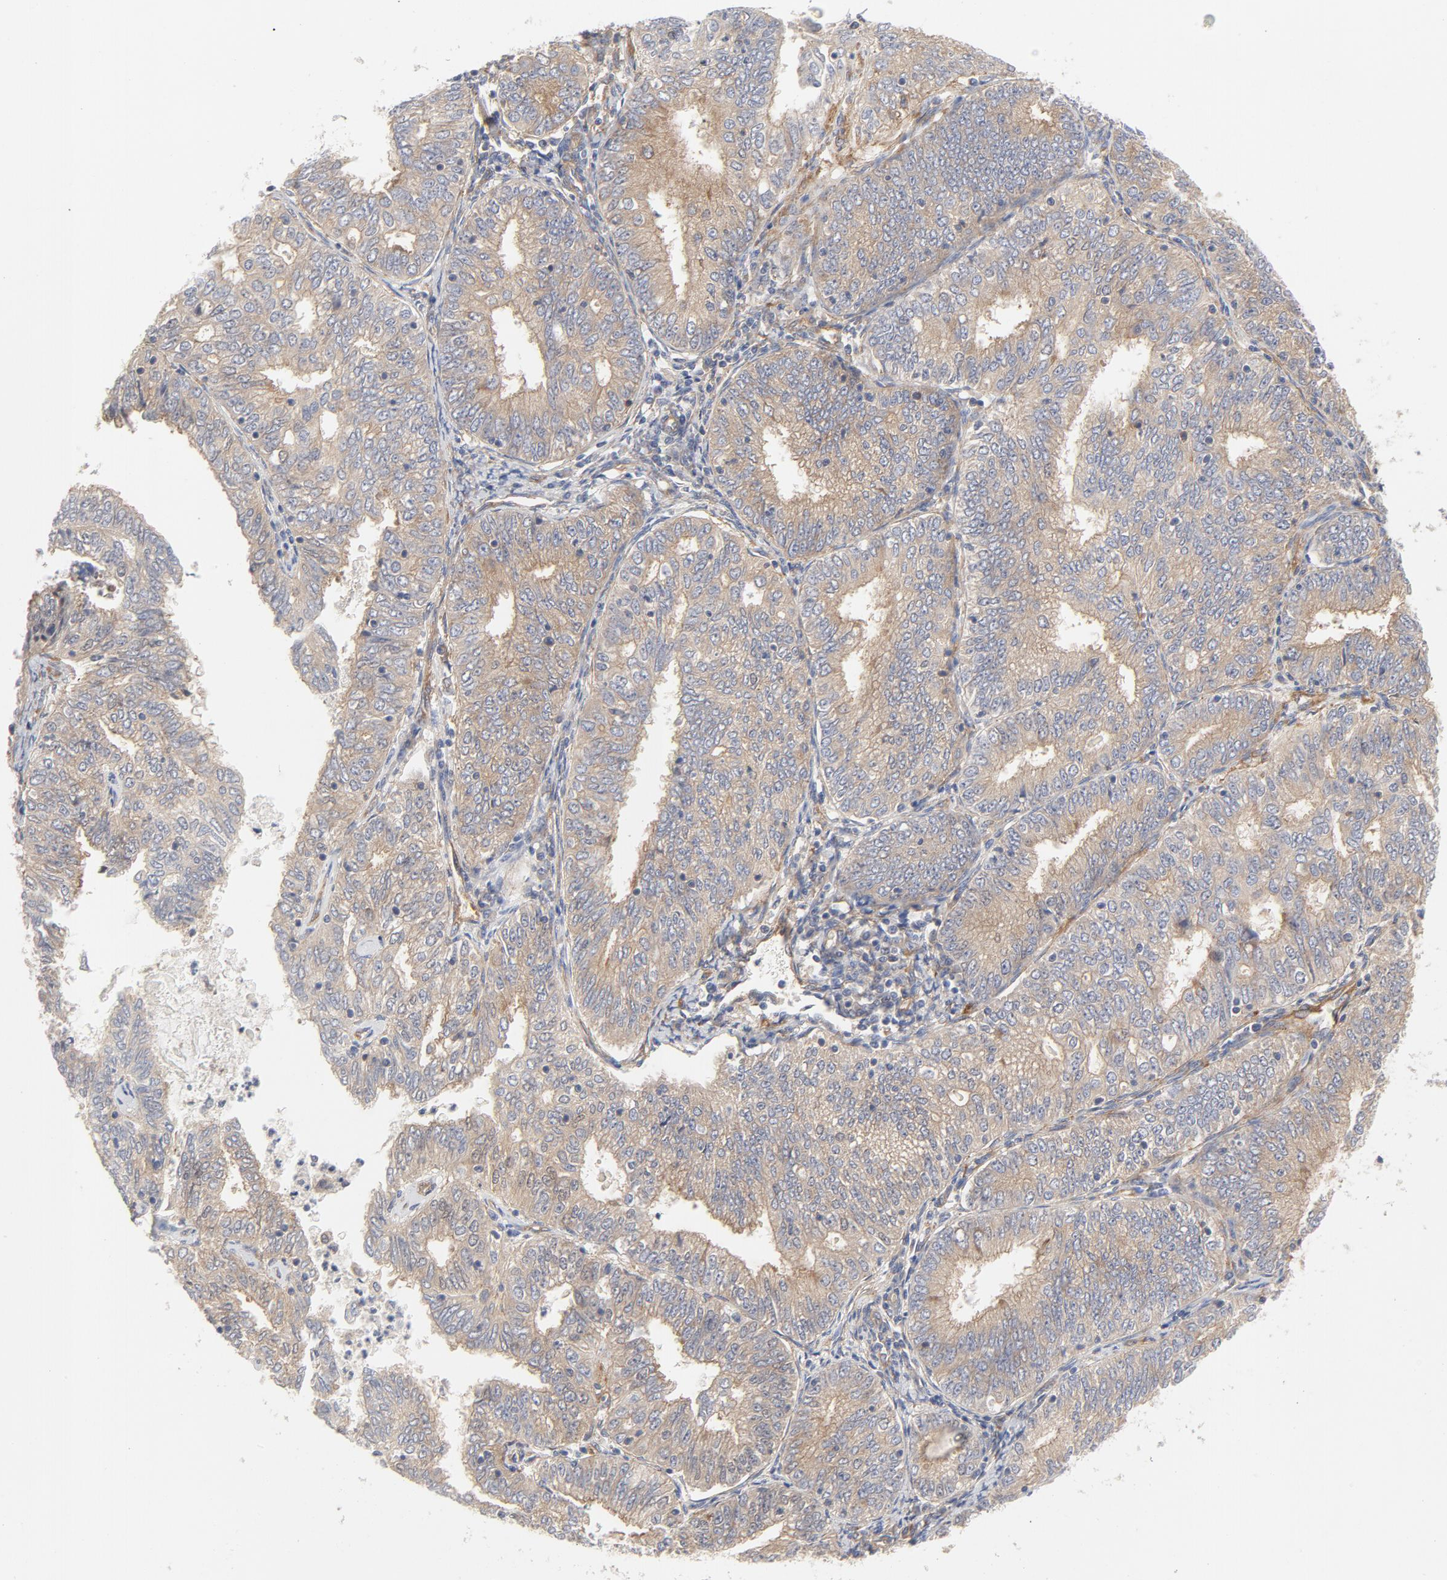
{"staining": {"intensity": "weak", "quantity": ">75%", "location": "cytoplasmic/membranous"}, "tissue": "endometrial cancer", "cell_type": "Tumor cells", "image_type": "cancer", "snomed": [{"axis": "morphology", "description": "Adenocarcinoma, NOS"}, {"axis": "topography", "description": "Endometrium"}], "caption": "A histopathology image of human endometrial adenocarcinoma stained for a protein exhibits weak cytoplasmic/membranous brown staining in tumor cells. The staining is performed using DAB brown chromogen to label protein expression. The nuclei are counter-stained blue using hematoxylin.", "gene": "AP2A1", "patient": {"sex": "female", "age": 69}}